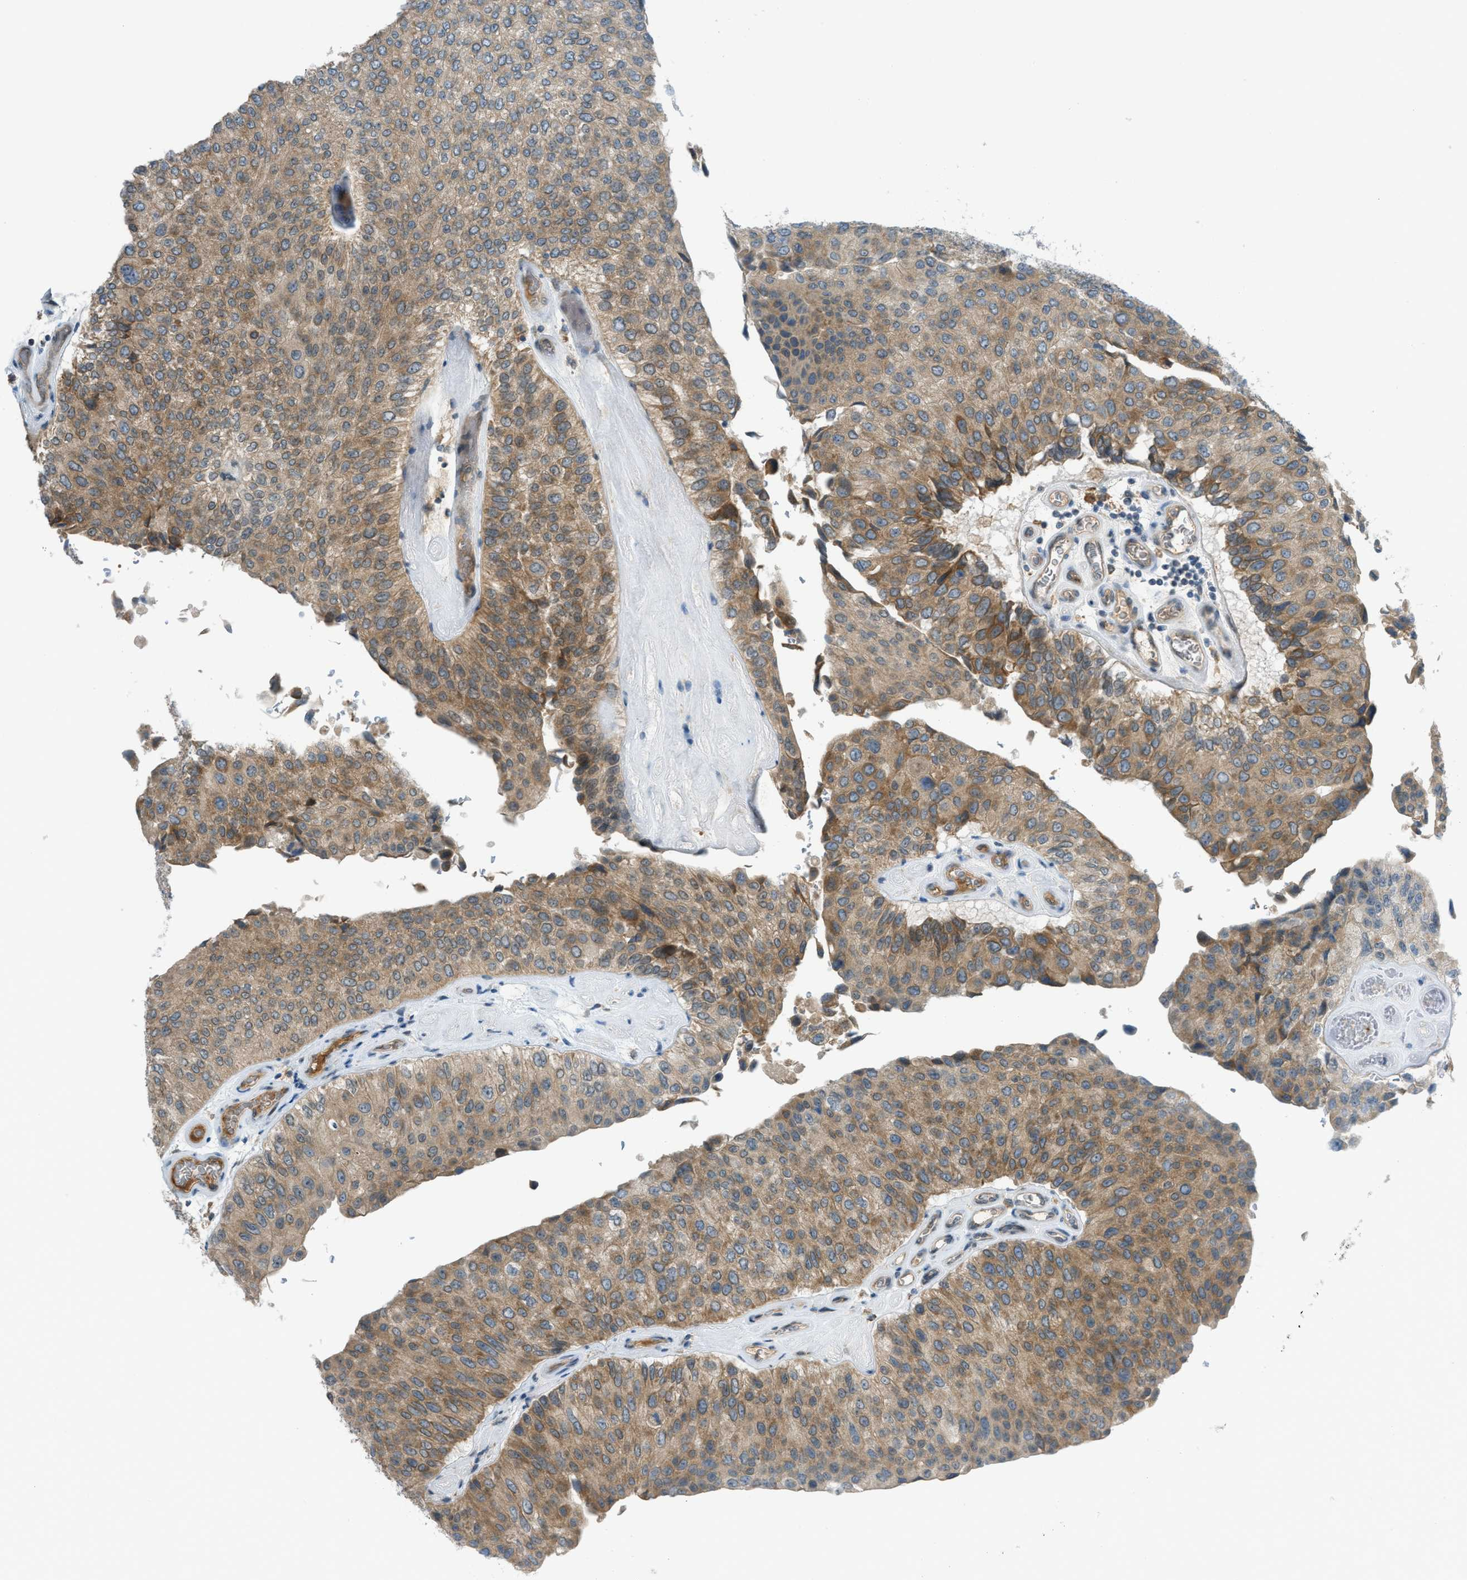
{"staining": {"intensity": "moderate", "quantity": ">75%", "location": "cytoplasmic/membranous"}, "tissue": "urothelial cancer", "cell_type": "Tumor cells", "image_type": "cancer", "snomed": [{"axis": "morphology", "description": "Urothelial carcinoma, High grade"}, {"axis": "topography", "description": "Kidney"}, {"axis": "topography", "description": "Urinary bladder"}], "caption": "Human high-grade urothelial carcinoma stained with a brown dye exhibits moderate cytoplasmic/membranous positive staining in approximately >75% of tumor cells.", "gene": "DYRK1A", "patient": {"sex": "male", "age": 77}}